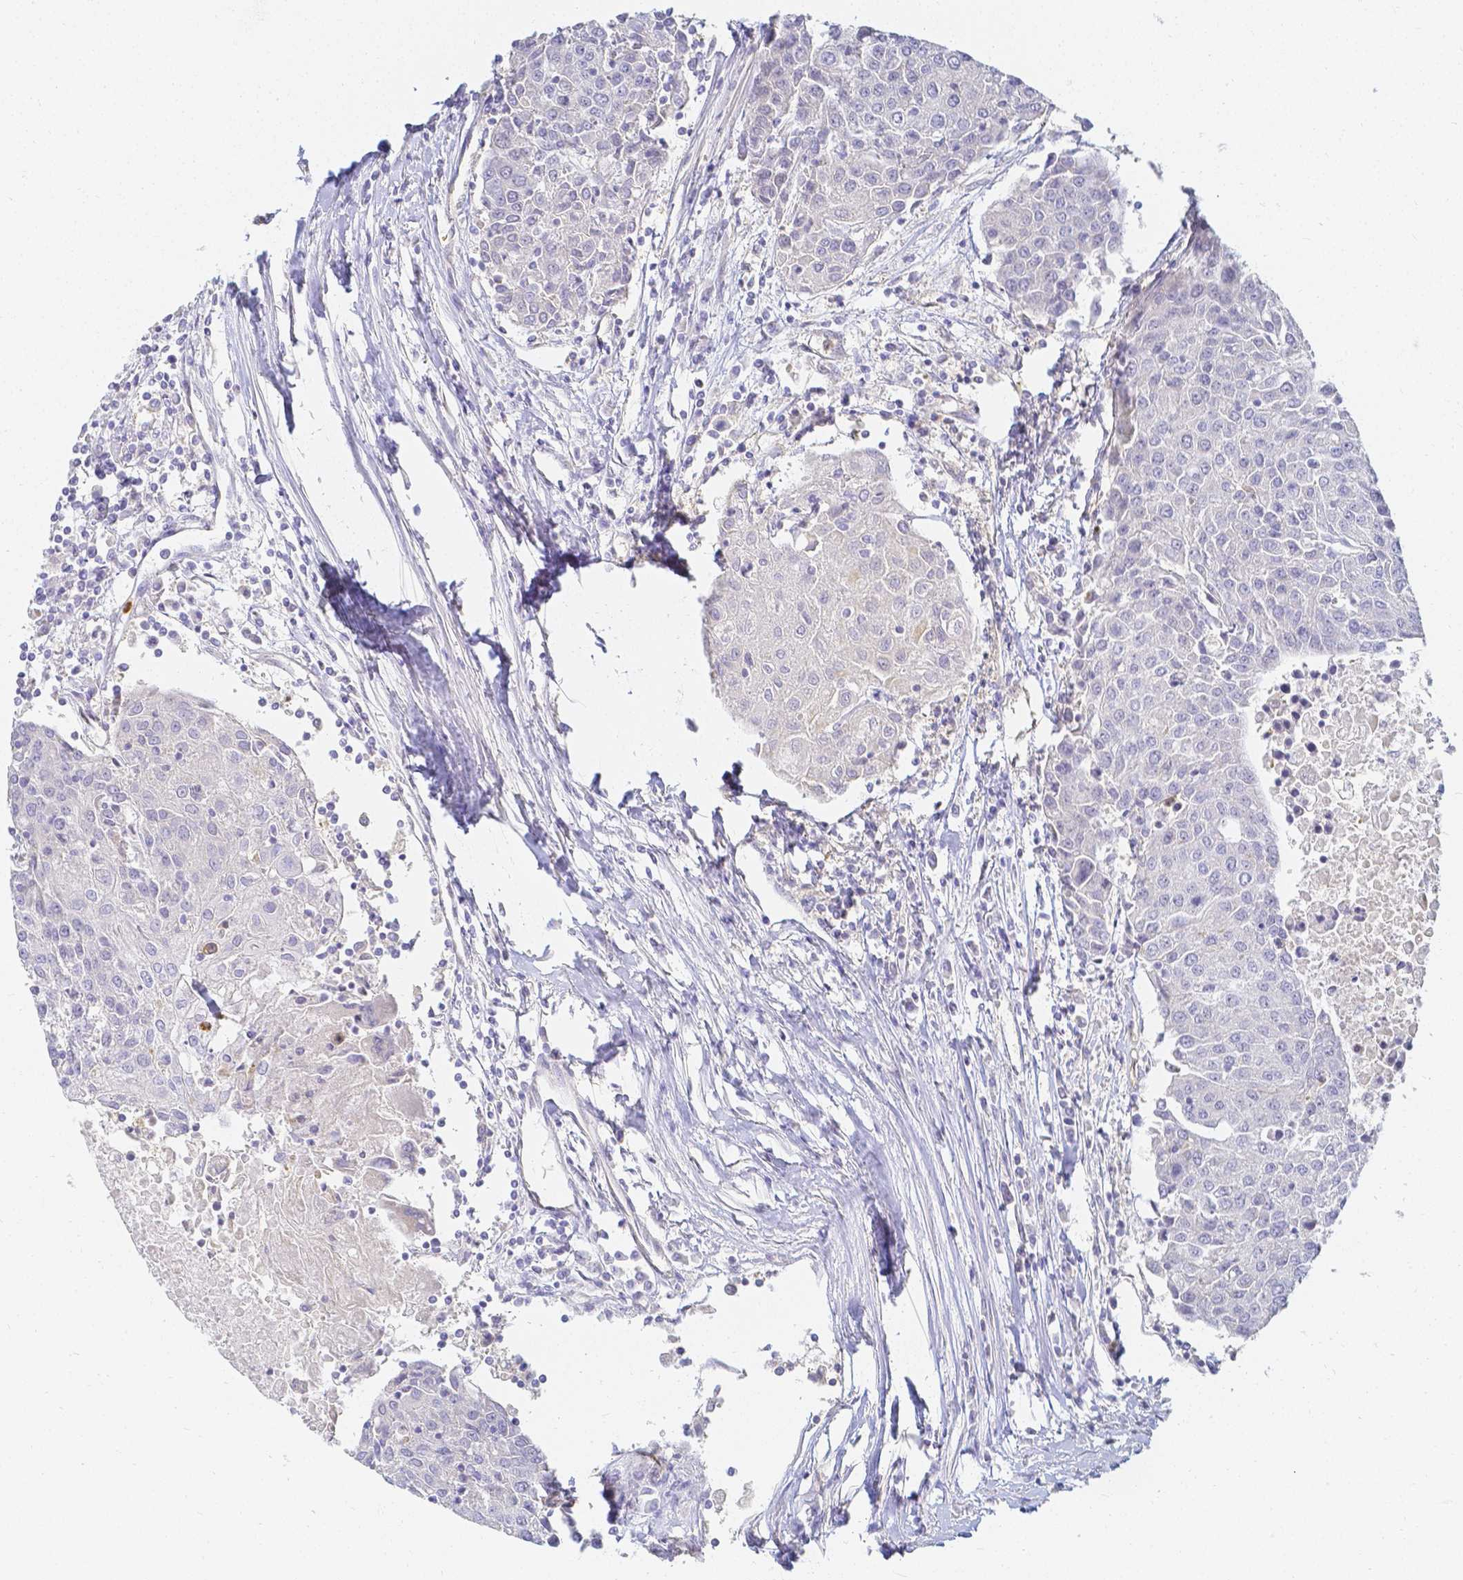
{"staining": {"intensity": "negative", "quantity": "none", "location": "none"}, "tissue": "urothelial cancer", "cell_type": "Tumor cells", "image_type": "cancer", "snomed": [{"axis": "morphology", "description": "Urothelial carcinoma, High grade"}, {"axis": "topography", "description": "Urinary bladder"}], "caption": "Urothelial cancer was stained to show a protein in brown. There is no significant expression in tumor cells.", "gene": "KCNH1", "patient": {"sex": "female", "age": 85}}